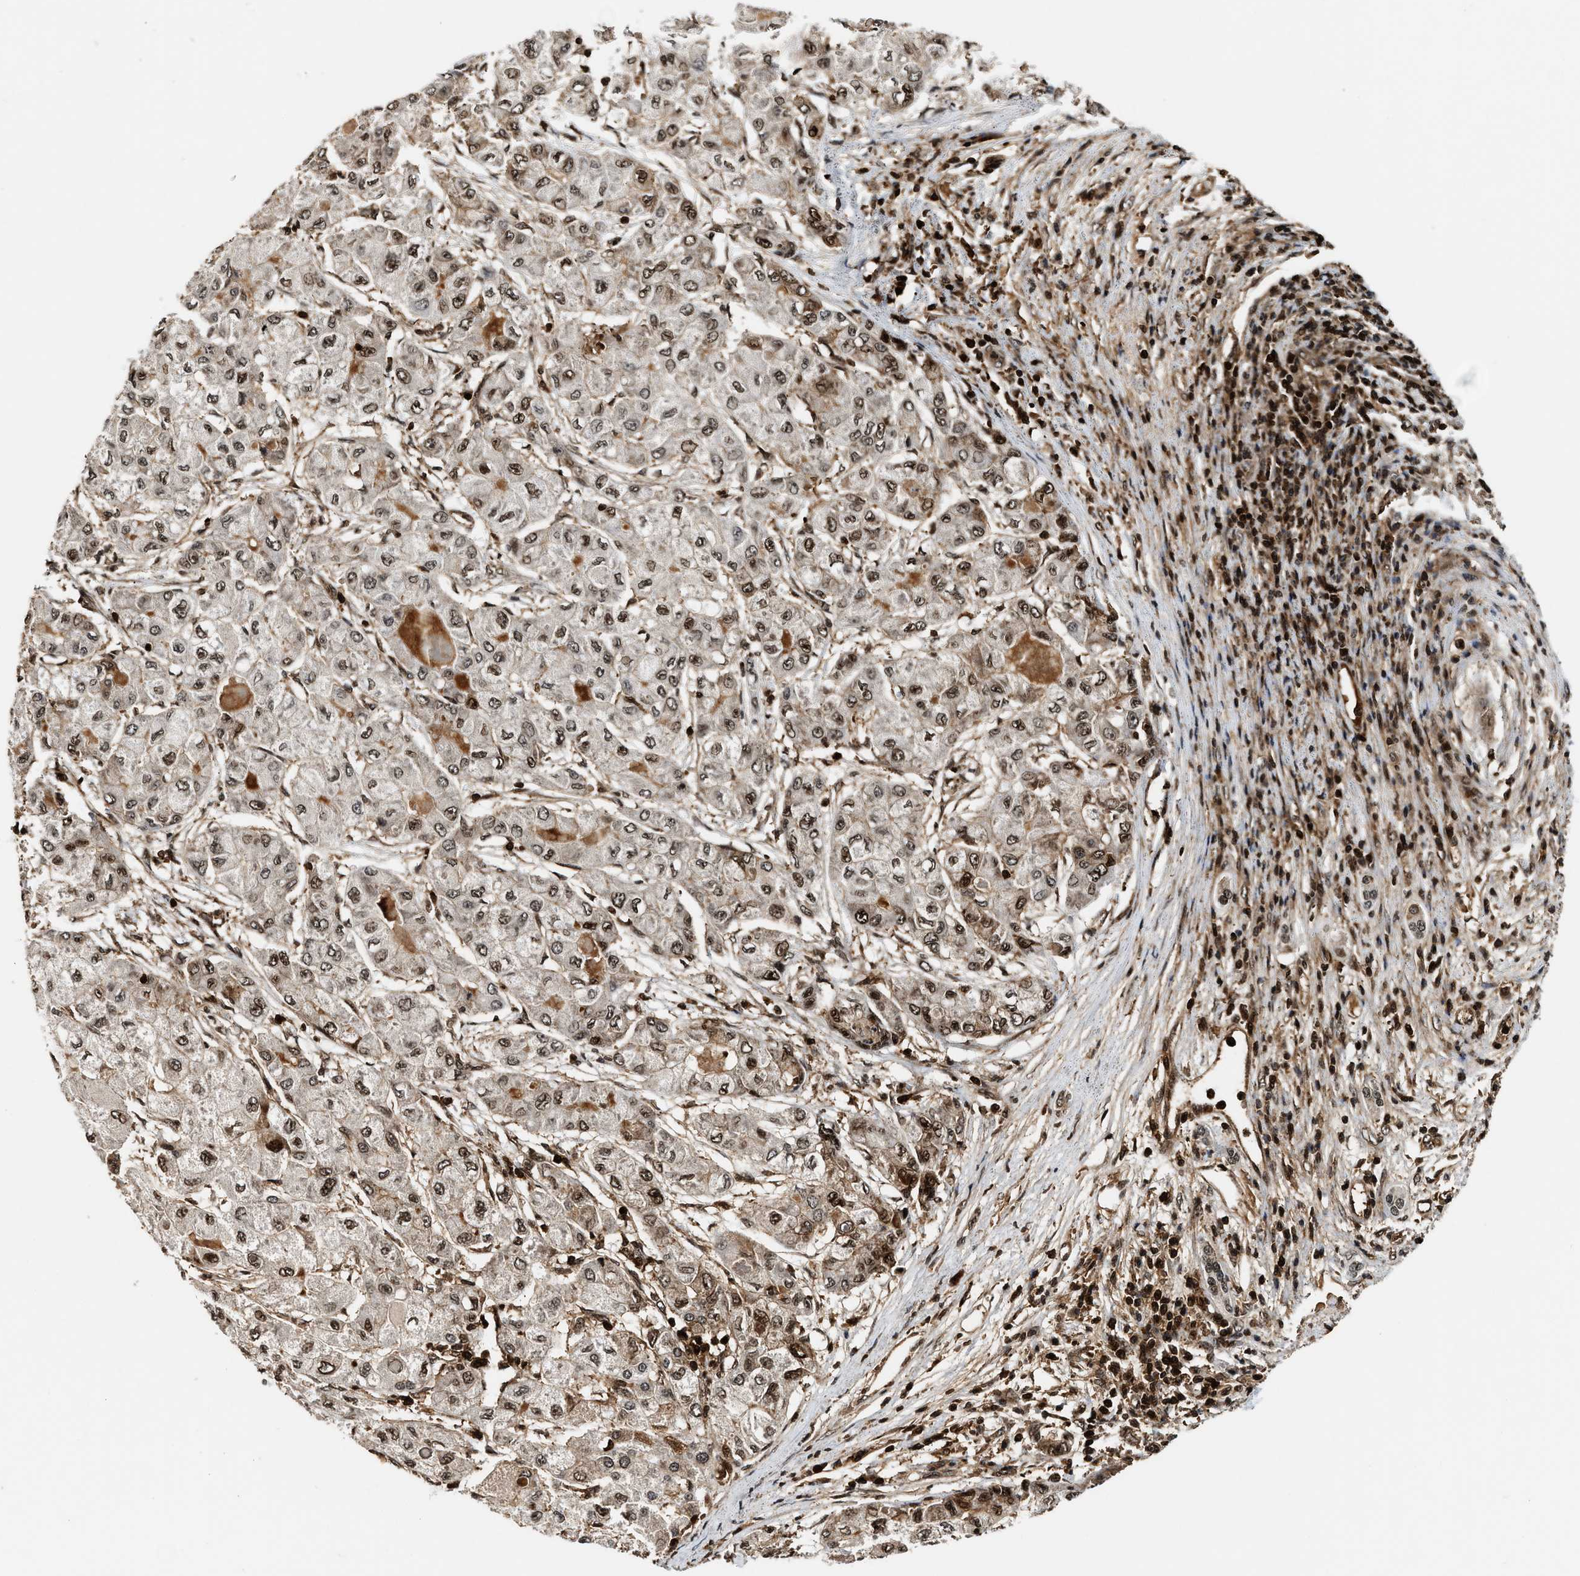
{"staining": {"intensity": "moderate", "quantity": ">75%", "location": "nuclear"}, "tissue": "liver cancer", "cell_type": "Tumor cells", "image_type": "cancer", "snomed": [{"axis": "morphology", "description": "Carcinoma, Hepatocellular, NOS"}, {"axis": "topography", "description": "Liver"}], "caption": "An immunohistochemistry (IHC) image of tumor tissue is shown. Protein staining in brown shows moderate nuclear positivity in liver hepatocellular carcinoma within tumor cells. The staining was performed using DAB (3,3'-diaminobenzidine) to visualize the protein expression in brown, while the nuclei were stained in blue with hematoxylin (Magnification: 20x).", "gene": "MDM2", "patient": {"sex": "male", "age": 80}}